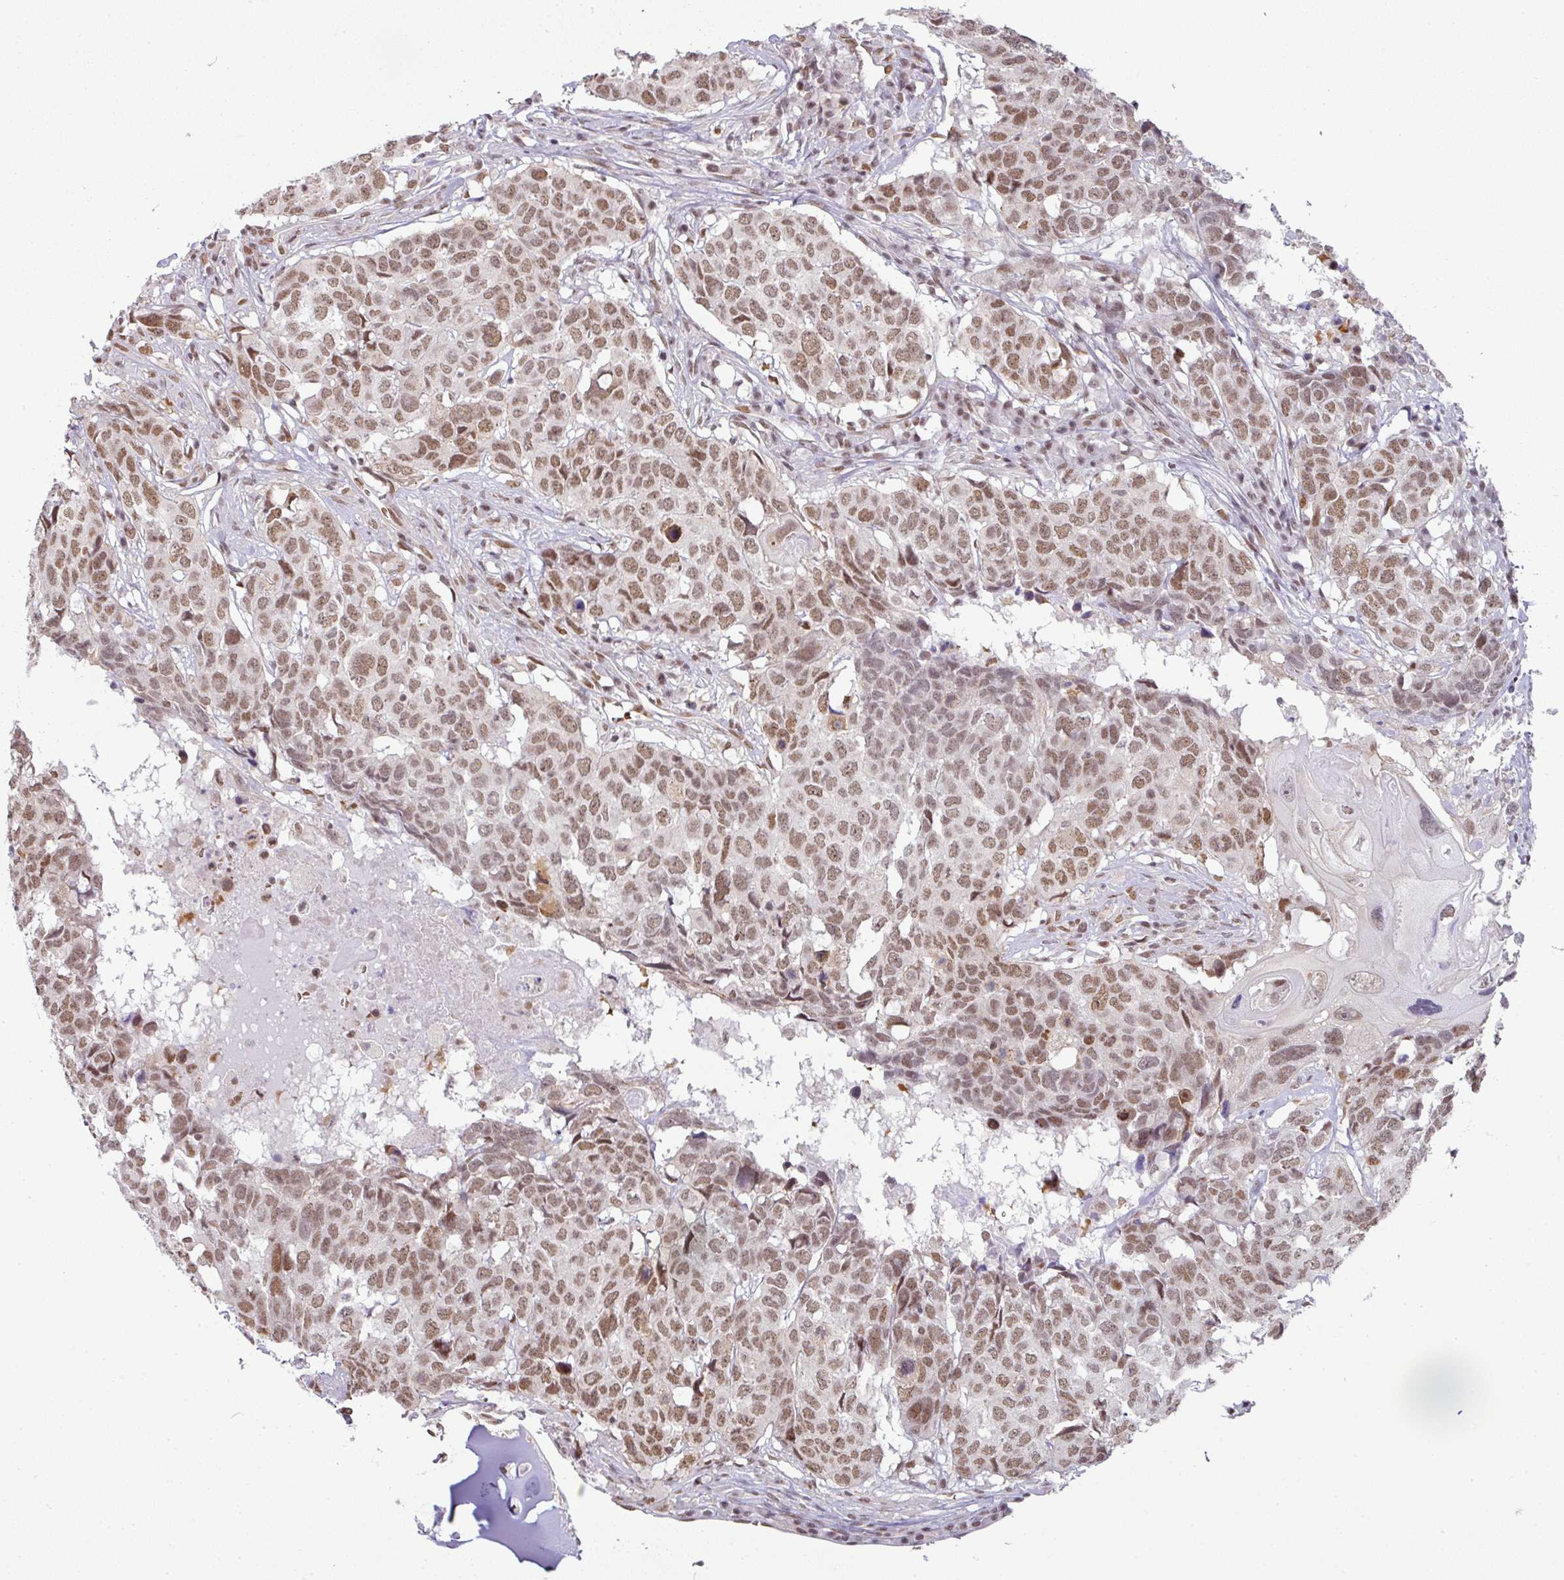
{"staining": {"intensity": "moderate", "quantity": ">75%", "location": "nuclear"}, "tissue": "head and neck cancer", "cell_type": "Tumor cells", "image_type": "cancer", "snomed": [{"axis": "morphology", "description": "Squamous cell carcinoma, NOS"}, {"axis": "topography", "description": "Head-Neck"}], "caption": "IHC of head and neck squamous cell carcinoma reveals medium levels of moderate nuclear expression in about >75% of tumor cells. The staining was performed using DAB, with brown indicating positive protein expression. Nuclei are stained blue with hematoxylin.", "gene": "NCOA5", "patient": {"sex": "male", "age": 66}}